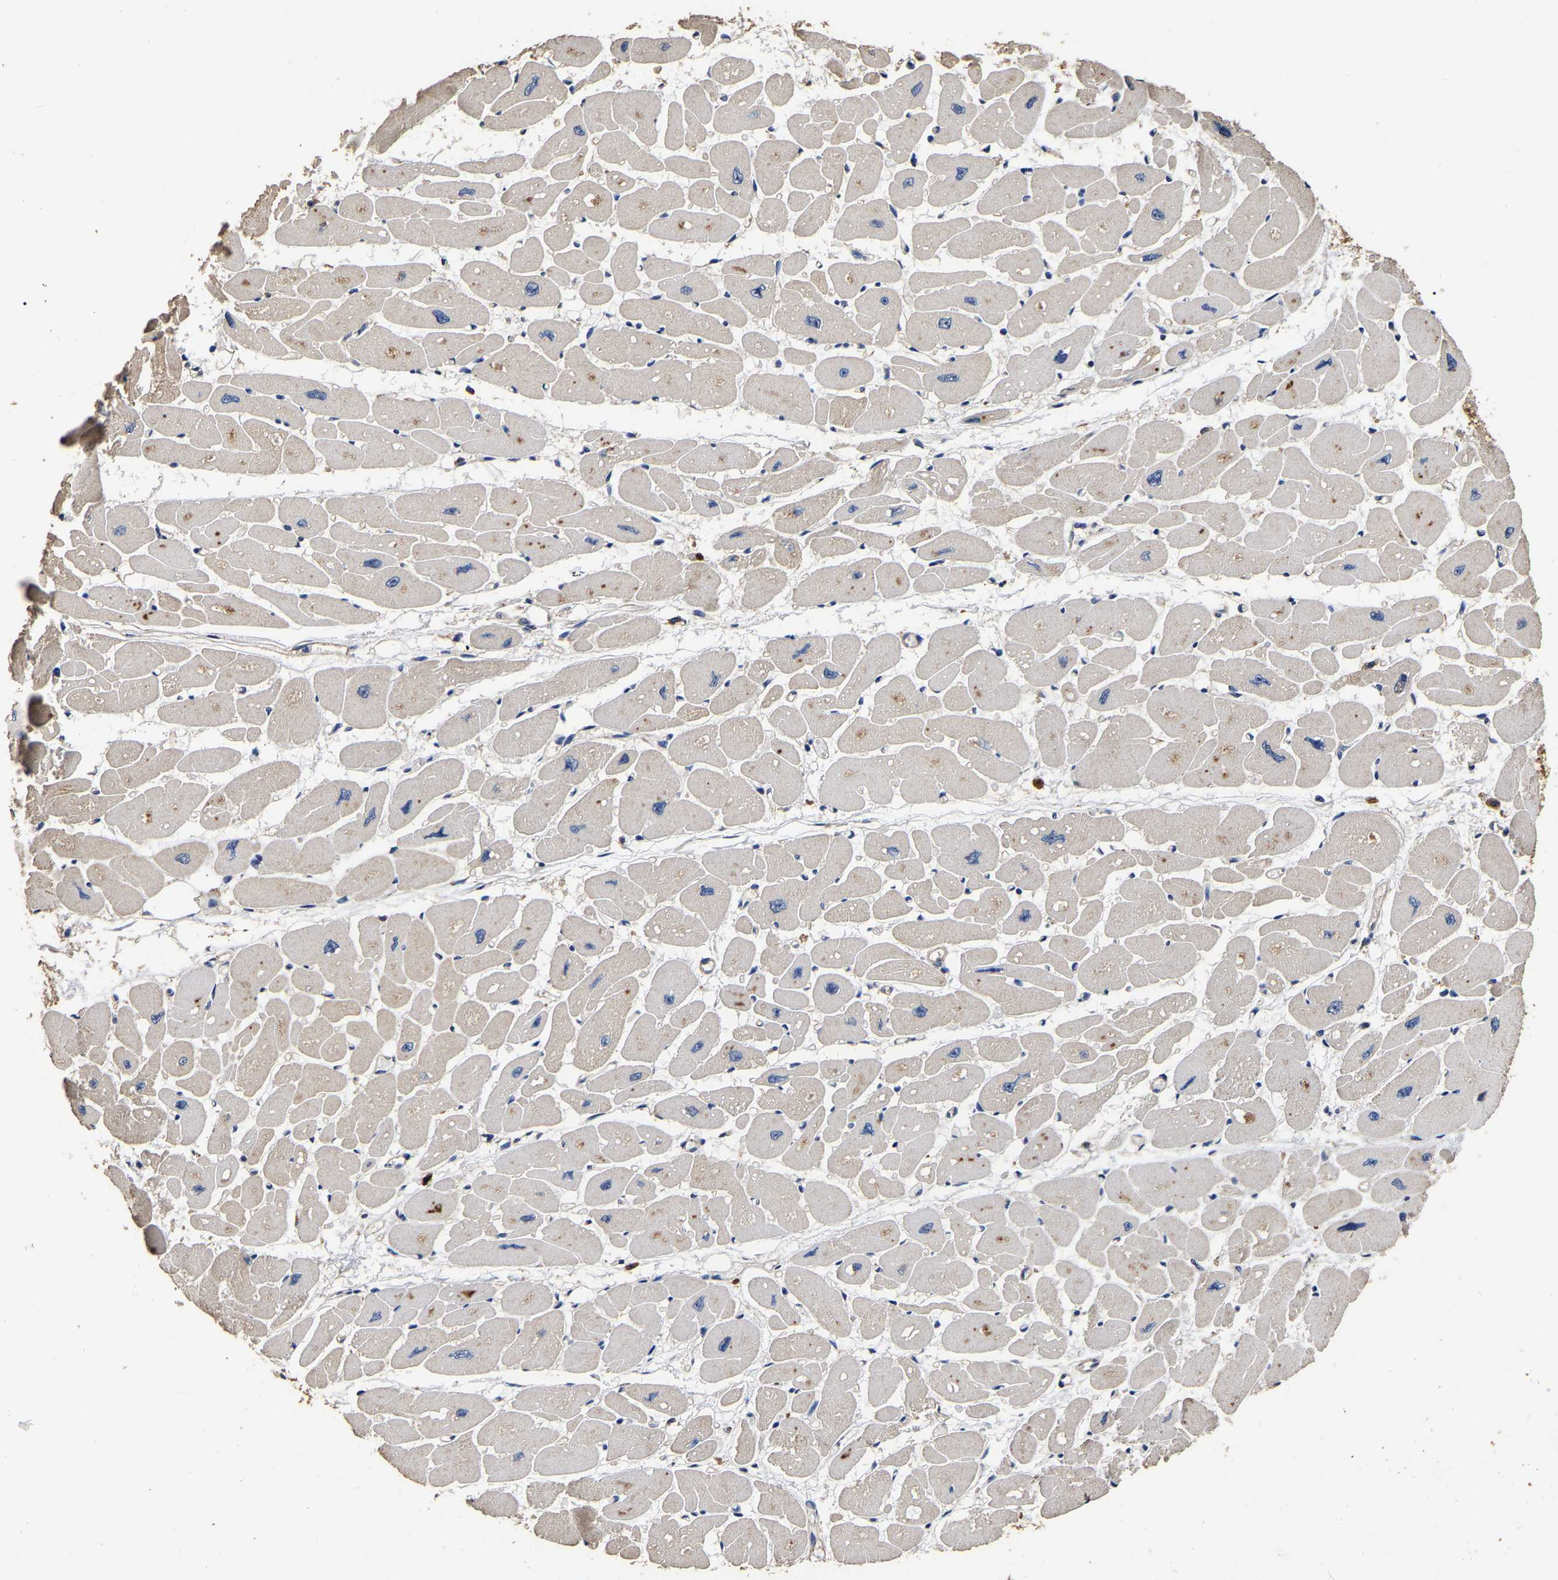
{"staining": {"intensity": "weak", "quantity": "25%-75%", "location": "cytoplasmic/membranous"}, "tissue": "heart muscle", "cell_type": "Cardiomyocytes", "image_type": "normal", "snomed": [{"axis": "morphology", "description": "Normal tissue, NOS"}, {"axis": "topography", "description": "Heart"}], "caption": "Protein staining shows weak cytoplasmic/membranous expression in about 25%-75% of cardiomyocytes in normal heart muscle.", "gene": "STK32C", "patient": {"sex": "female", "age": 54}}